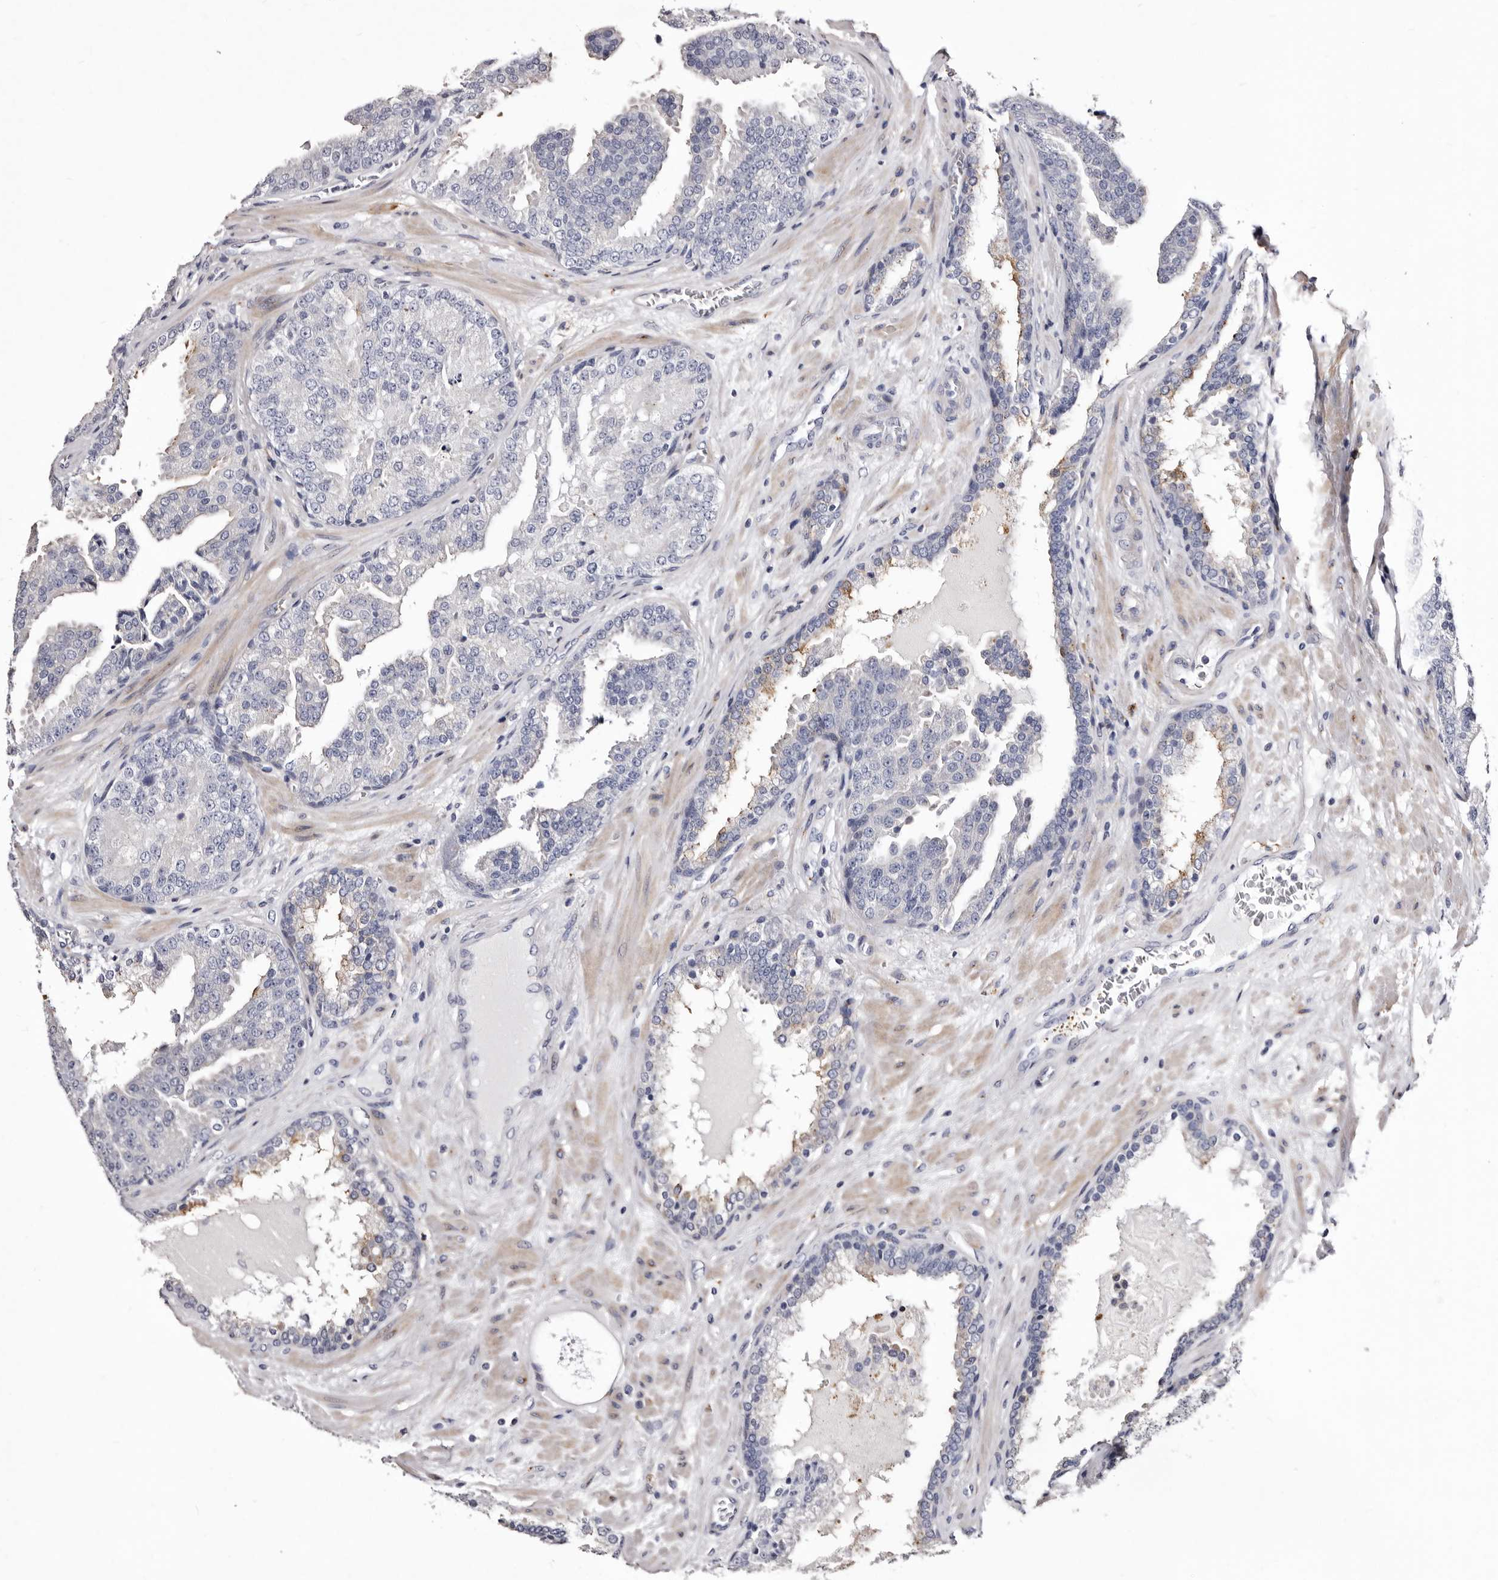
{"staining": {"intensity": "negative", "quantity": "none", "location": "none"}, "tissue": "prostate cancer", "cell_type": "Tumor cells", "image_type": "cancer", "snomed": [{"axis": "morphology", "description": "Adenocarcinoma, Low grade"}, {"axis": "topography", "description": "Prostate"}], "caption": "There is no significant positivity in tumor cells of prostate cancer (adenocarcinoma (low-grade)). Brightfield microscopy of IHC stained with DAB (brown) and hematoxylin (blue), captured at high magnification.", "gene": "AUNIP", "patient": {"sex": "male", "age": 67}}